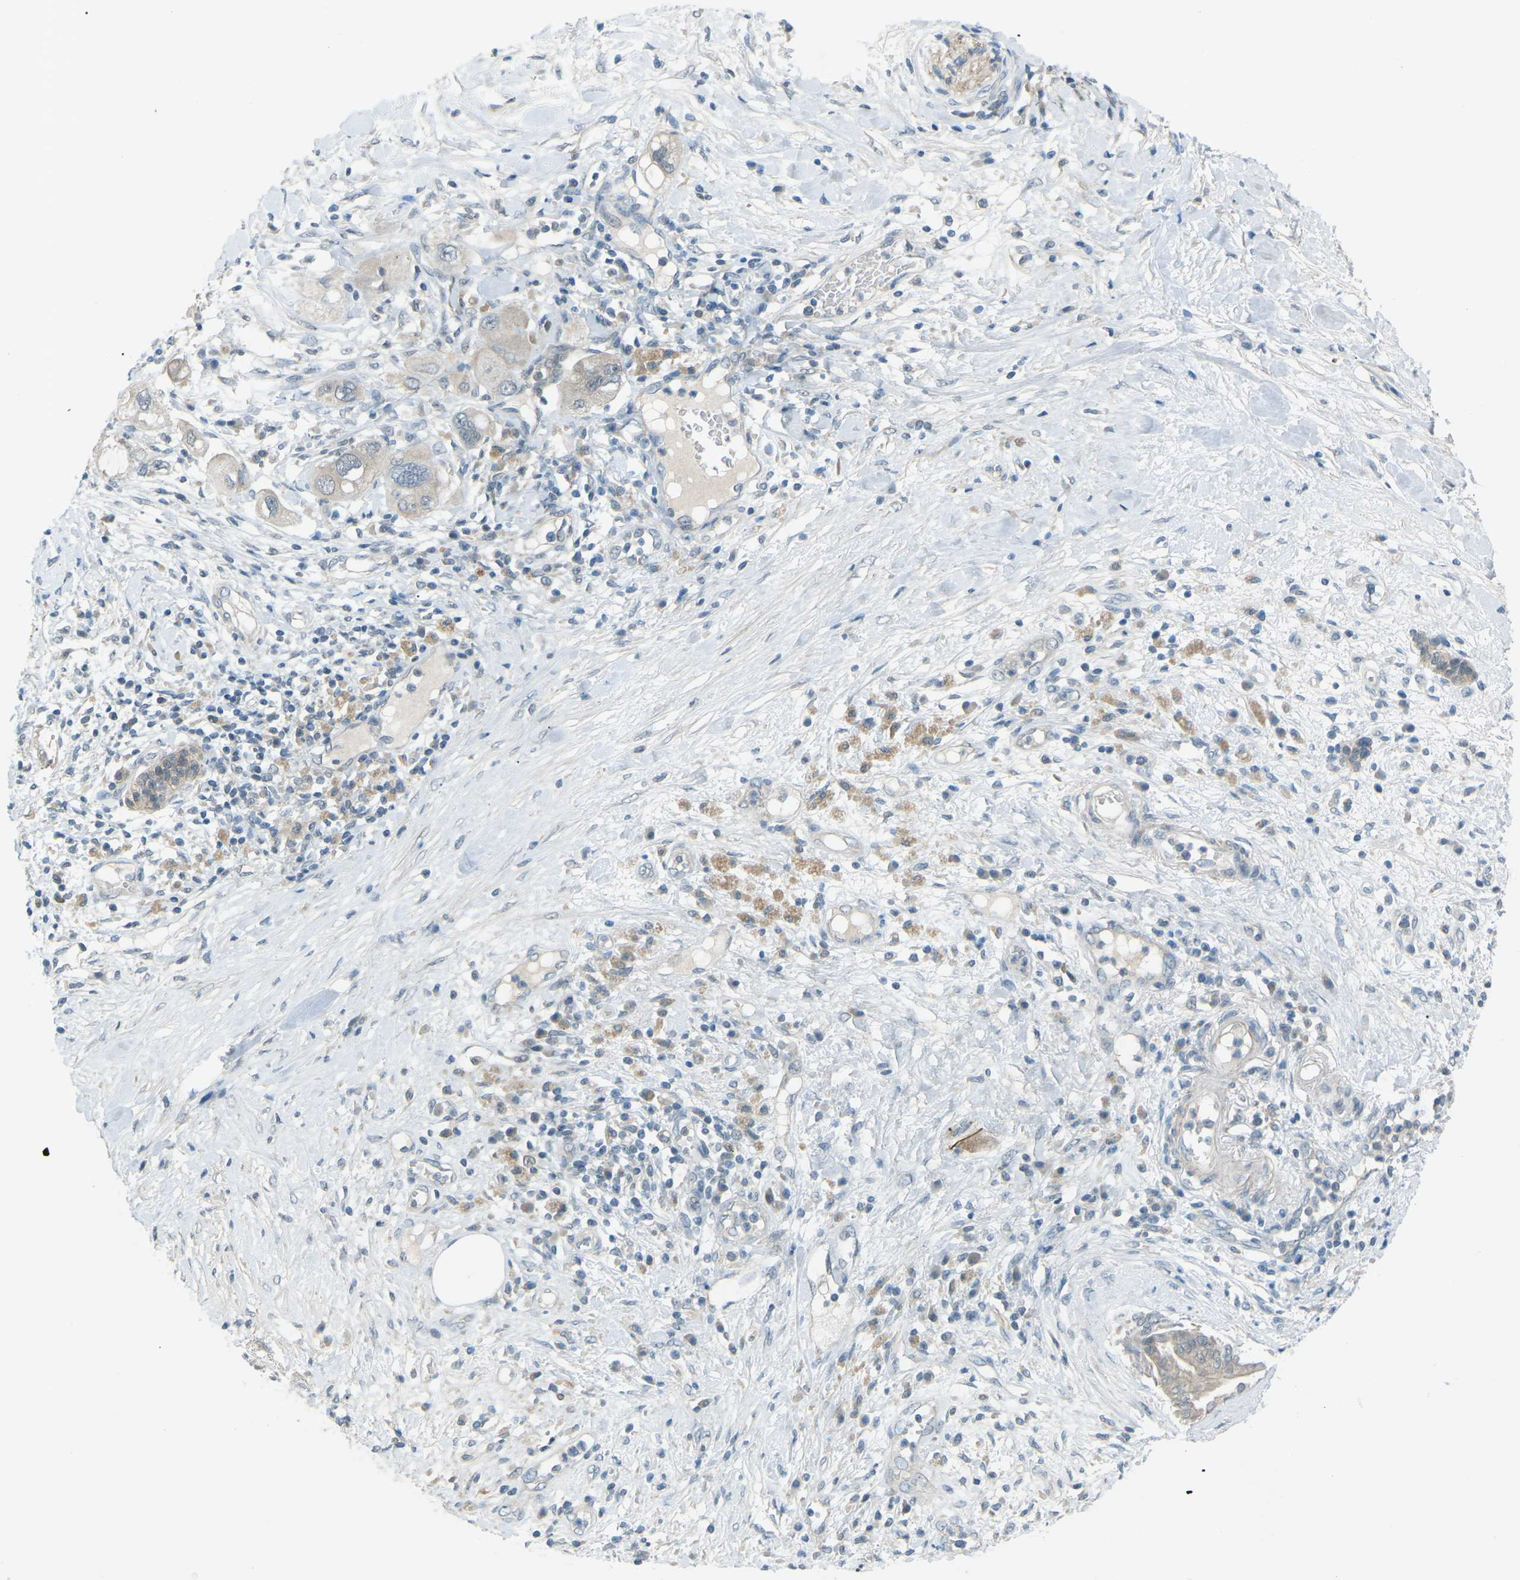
{"staining": {"intensity": "weak", "quantity": "<25%", "location": "cytoplasmic/membranous"}, "tissue": "pancreatic cancer", "cell_type": "Tumor cells", "image_type": "cancer", "snomed": [{"axis": "morphology", "description": "Adenocarcinoma, NOS"}, {"axis": "topography", "description": "Pancreas"}], "caption": "An IHC photomicrograph of adenocarcinoma (pancreatic) is shown. There is no staining in tumor cells of adenocarcinoma (pancreatic).", "gene": "RTN3", "patient": {"sex": "female", "age": 56}}